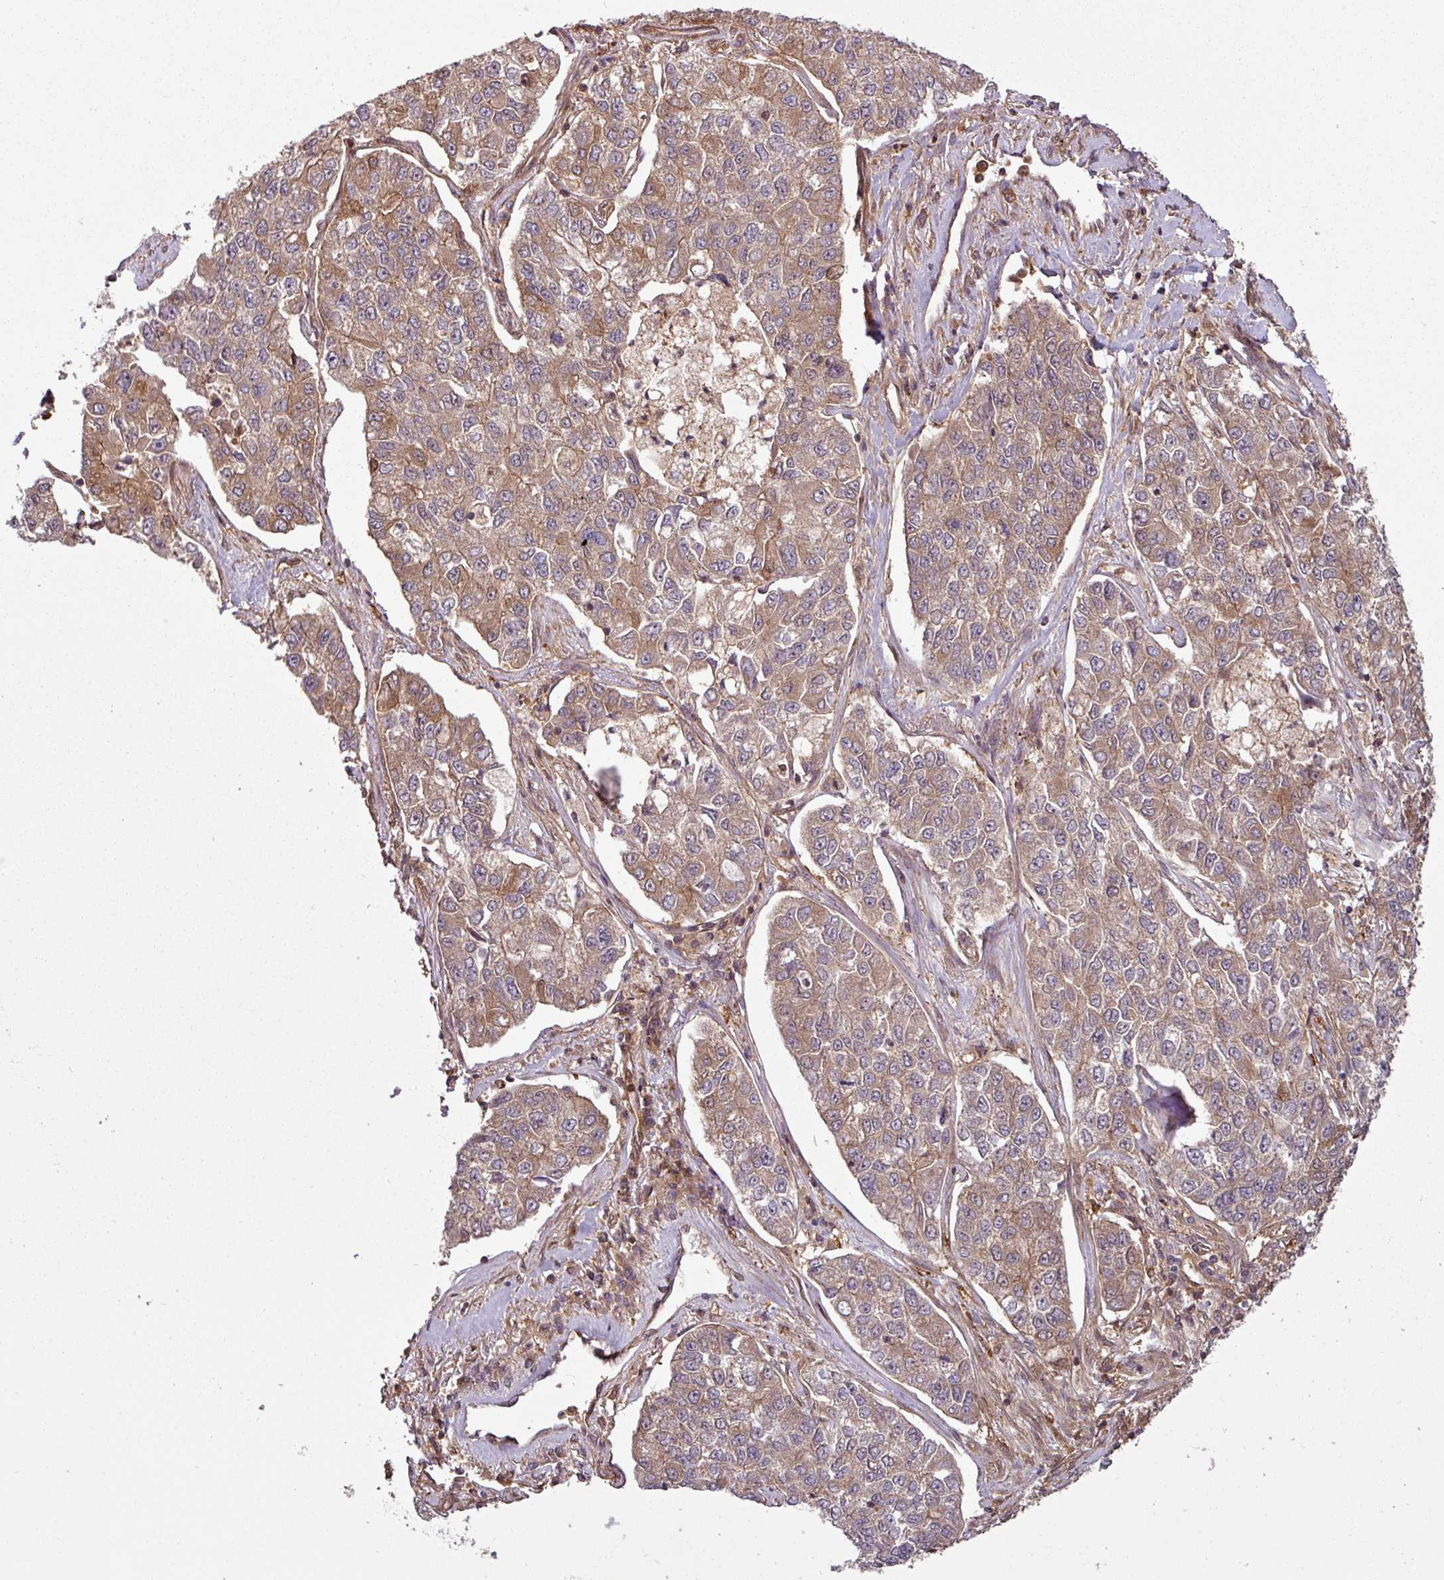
{"staining": {"intensity": "weak", "quantity": "25%-75%", "location": "cytoplasmic/membranous"}, "tissue": "lung cancer", "cell_type": "Tumor cells", "image_type": "cancer", "snomed": [{"axis": "morphology", "description": "Adenocarcinoma, NOS"}, {"axis": "topography", "description": "Lung"}], "caption": "Weak cytoplasmic/membranous staining is seen in approximately 25%-75% of tumor cells in lung cancer. The staining is performed using DAB (3,3'-diaminobenzidine) brown chromogen to label protein expression. The nuclei are counter-stained blue using hematoxylin.", "gene": "SH3BGRL", "patient": {"sex": "male", "age": 49}}